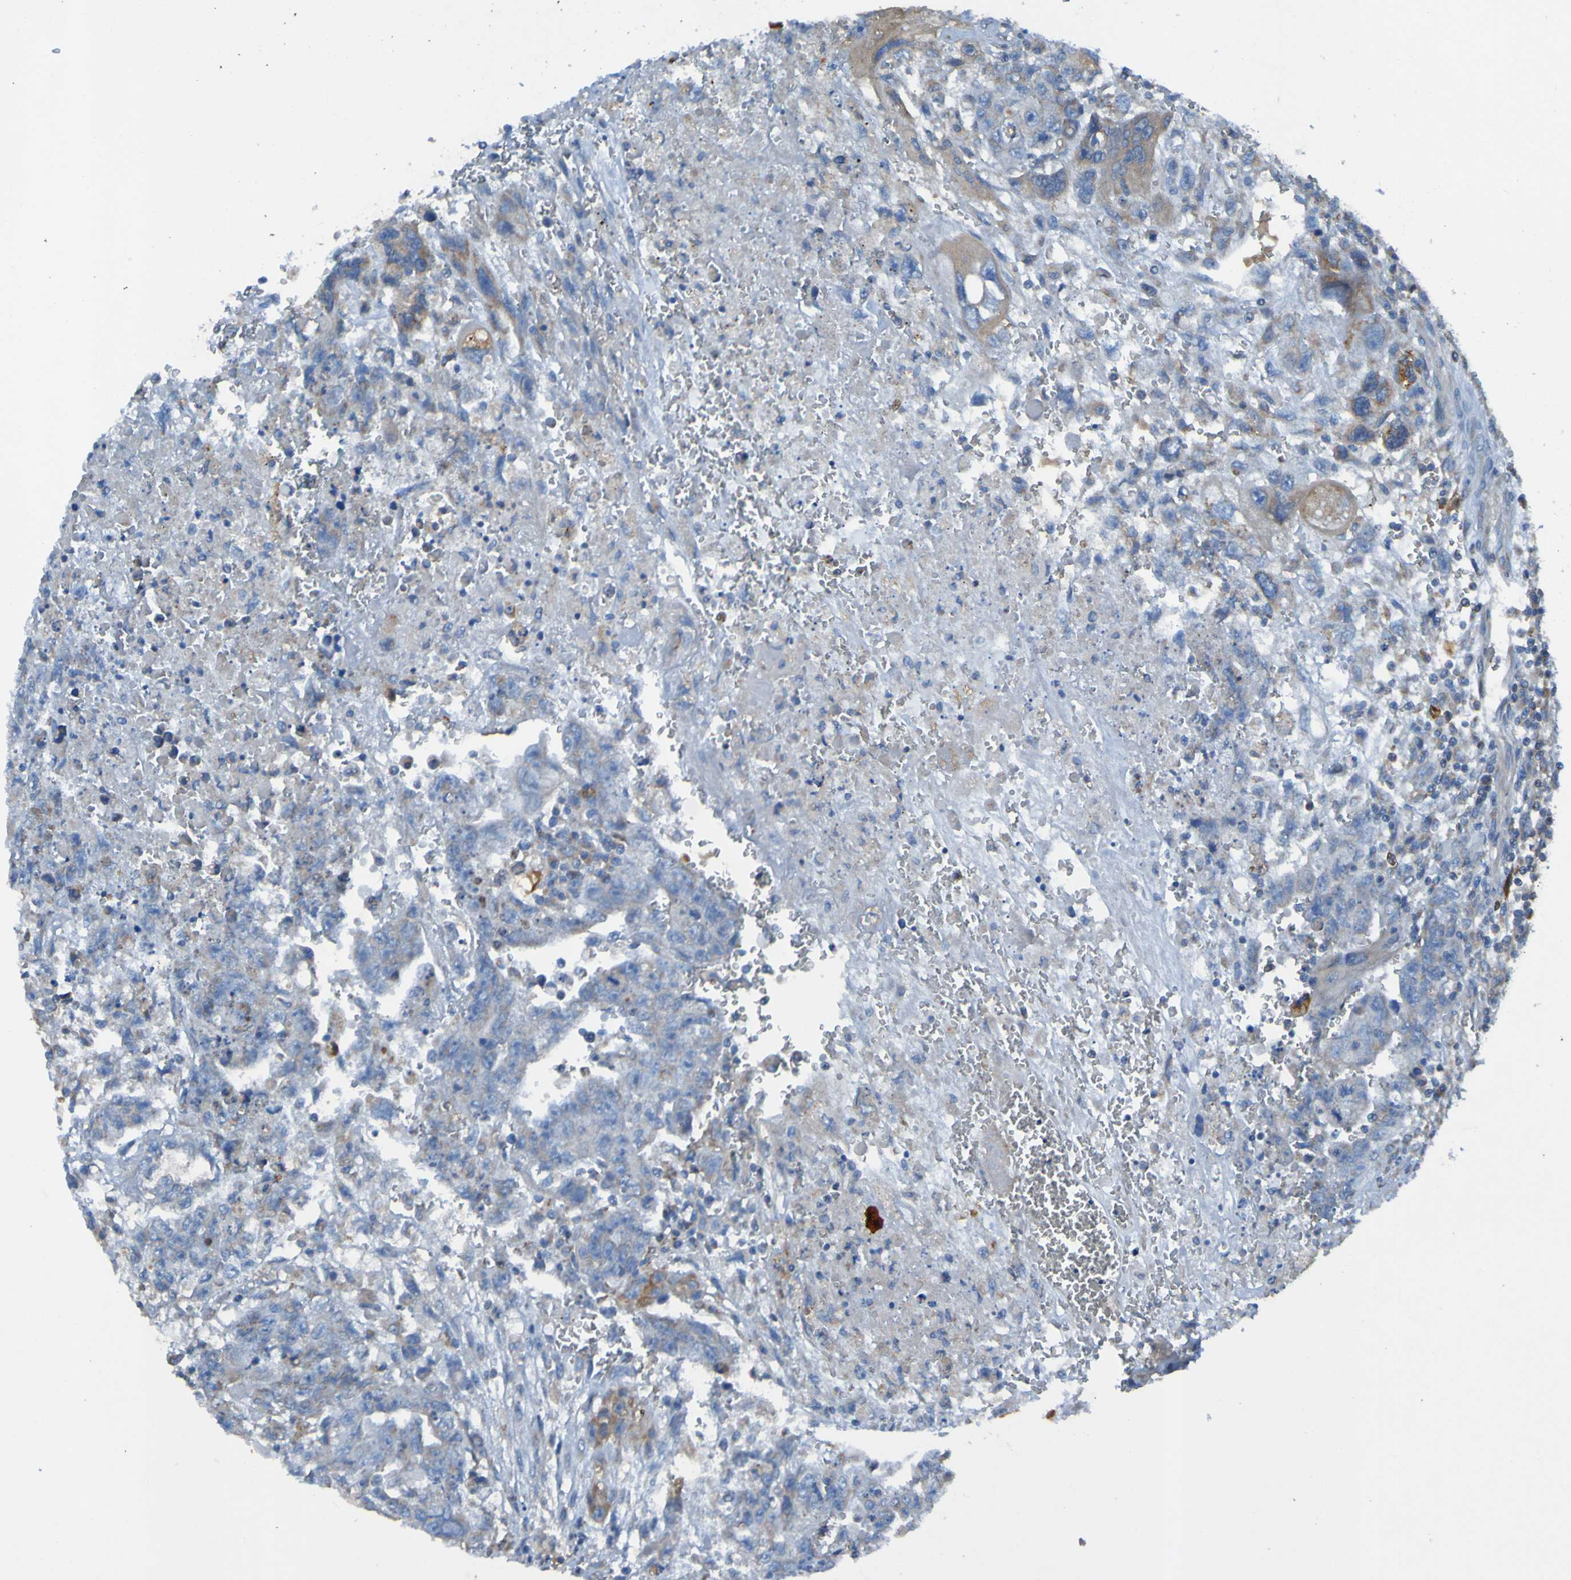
{"staining": {"intensity": "moderate", "quantity": "<25%", "location": "cytoplasmic/membranous"}, "tissue": "testis cancer", "cell_type": "Tumor cells", "image_type": "cancer", "snomed": [{"axis": "morphology", "description": "Carcinoma, Embryonal, NOS"}, {"axis": "topography", "description": "Testis"}], "caption": "Moderate cytoplasmic/membranous protein positivity is identified in about <25% of tumor cells in testis embryonal carcinoma. Ihc stains the protein of interest in brown and the nuclei are stained blue.", "gene": "RAB5B", "patient": {"sex": "male", "age": 28}}